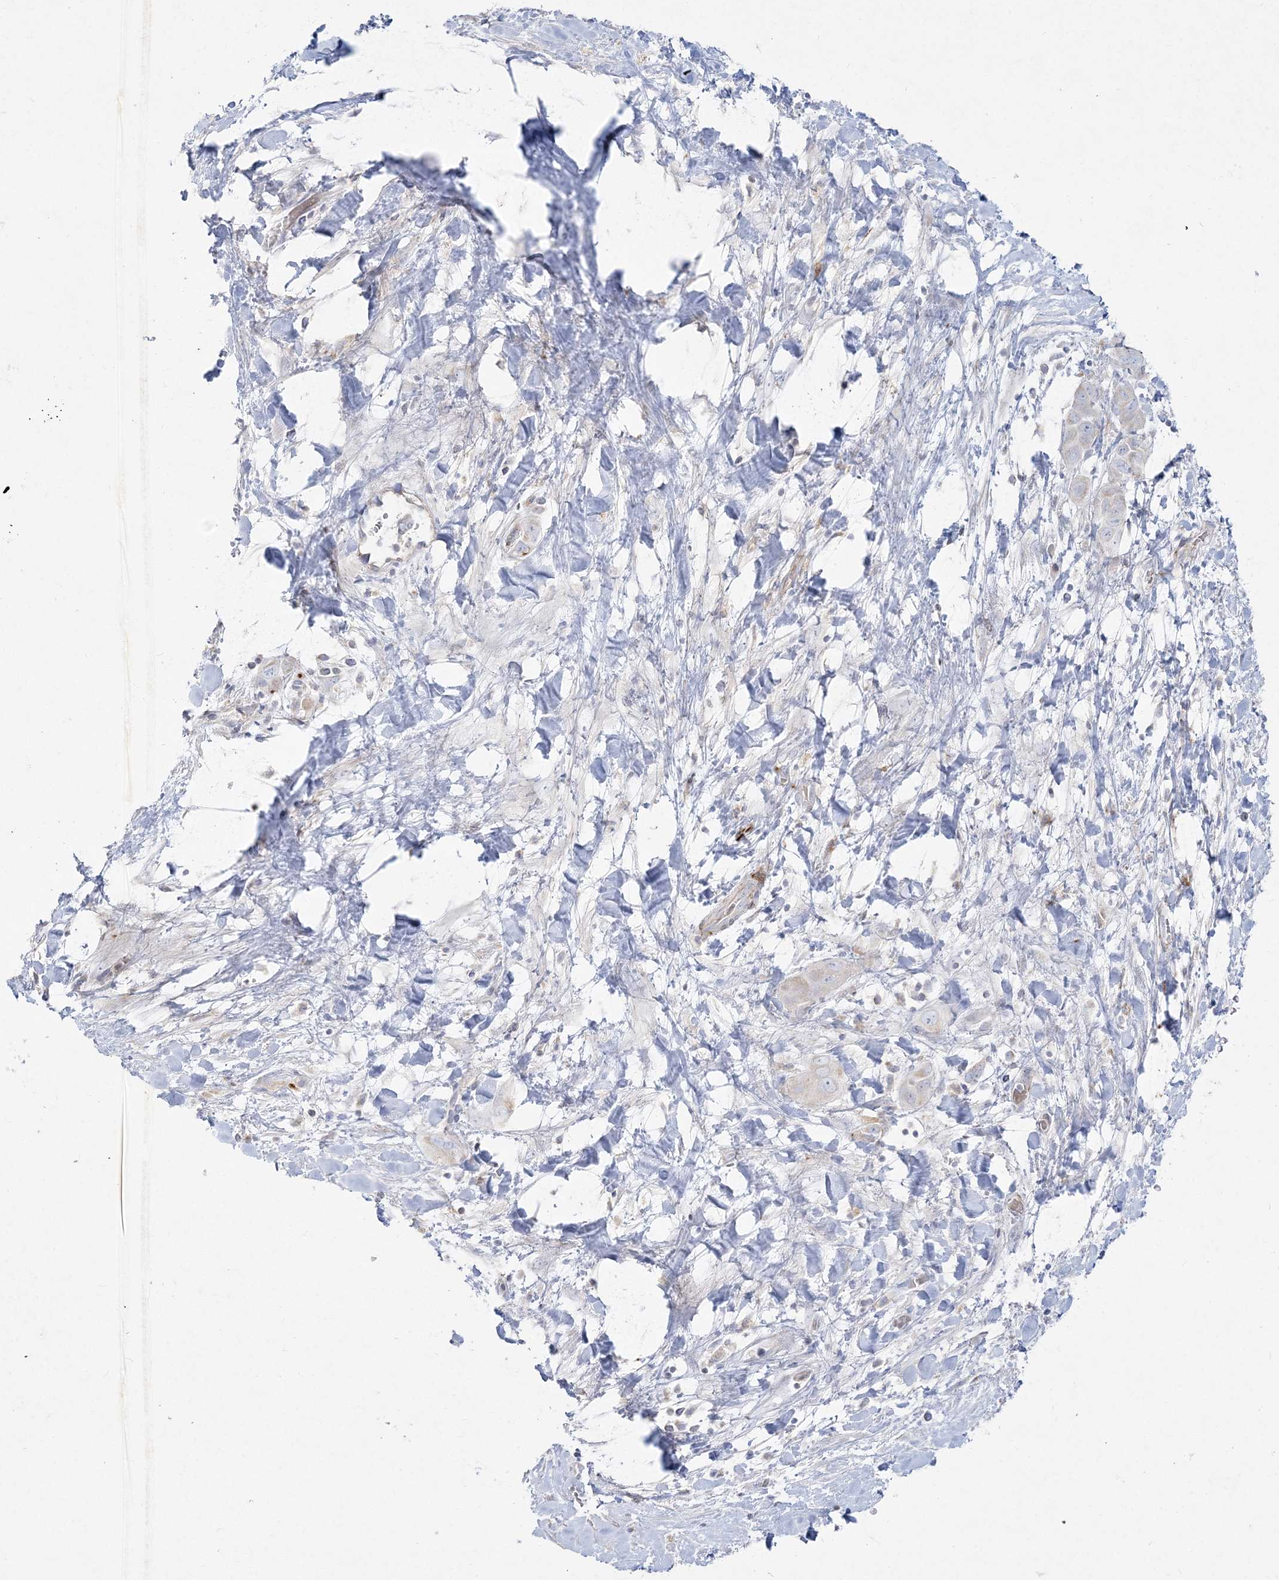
{"staining": {"intensity": "negative", "quantity": "none", "location": "none"}, "tissue": "liver cancer", "cell_type": "Tumor cells", "image_type": "cancer", "snomed": [{"axis": "morphology", "description": "Cholangiocarcinoma"}, {"axis": "topography", "description": "Liver"}], "caption": "Immunohistochemical staining of human liver cancer (cholangiocarcinoma) reveals no significant expression in tumor cells.", "gene": "GPAT2", "patient": {"sex": "female", "age": 52}}